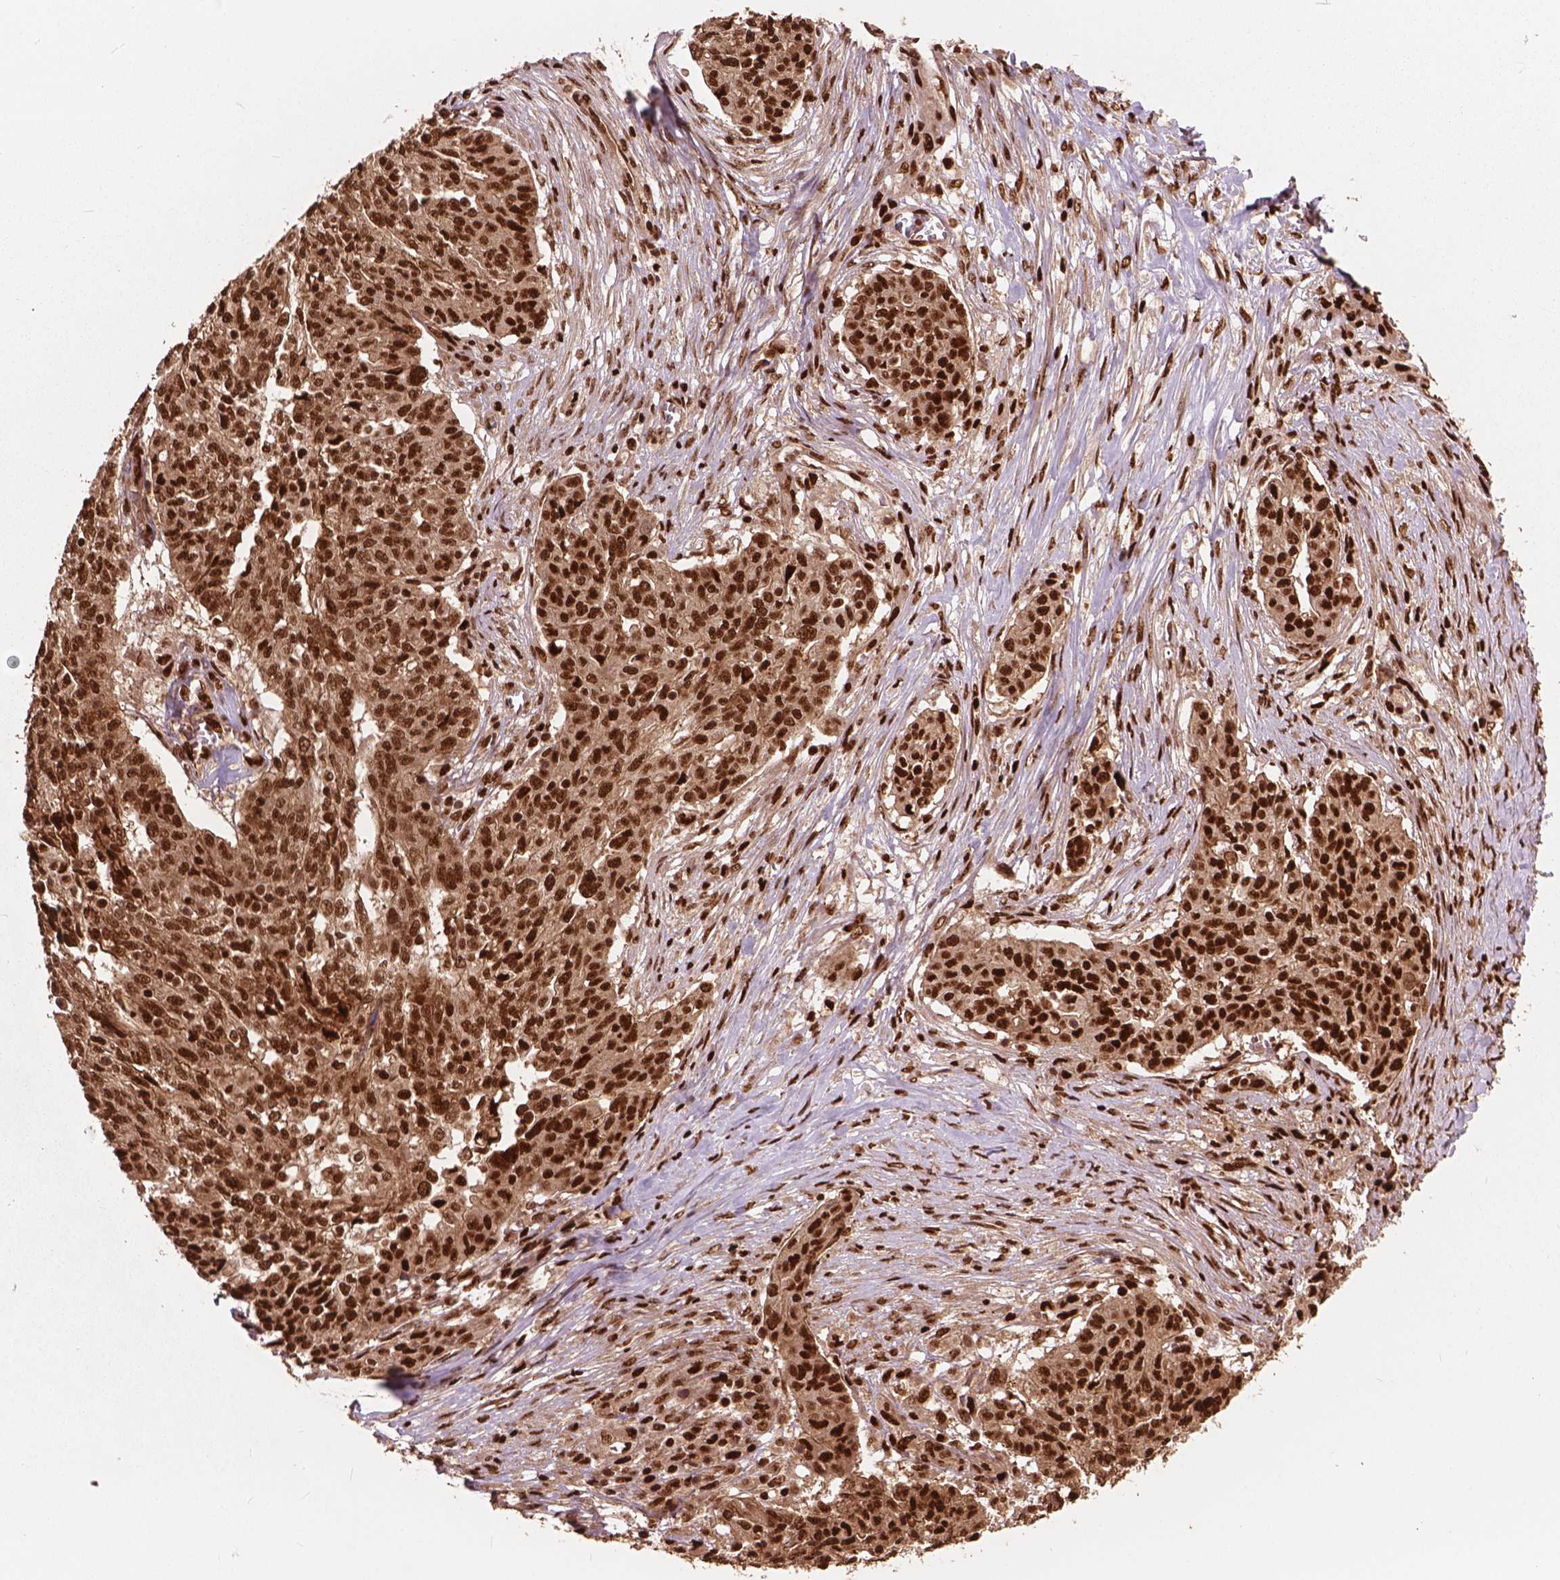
{"staining": {"intensity": "strong", "quantity": ">75%", "location": "nuclear"}, "tissue": "ovarian cancer", "cell_type": "Tumor cells", "image_type": "cancer", "snomed": [{"axis": "morphology", "description": "Cystadenocarcinoma, serous, NOS"}, {"axis": "topography", "description": "Ovary"}], "caption": "Immunohistochemistry of human serous cystadenocarcinoma (ovarian) demonstrates high levels of strong nuclear expression in approximately >75% of tumor cells.", "gene": "ANP32B", "patient": {"sex": "female", "age": 67}}